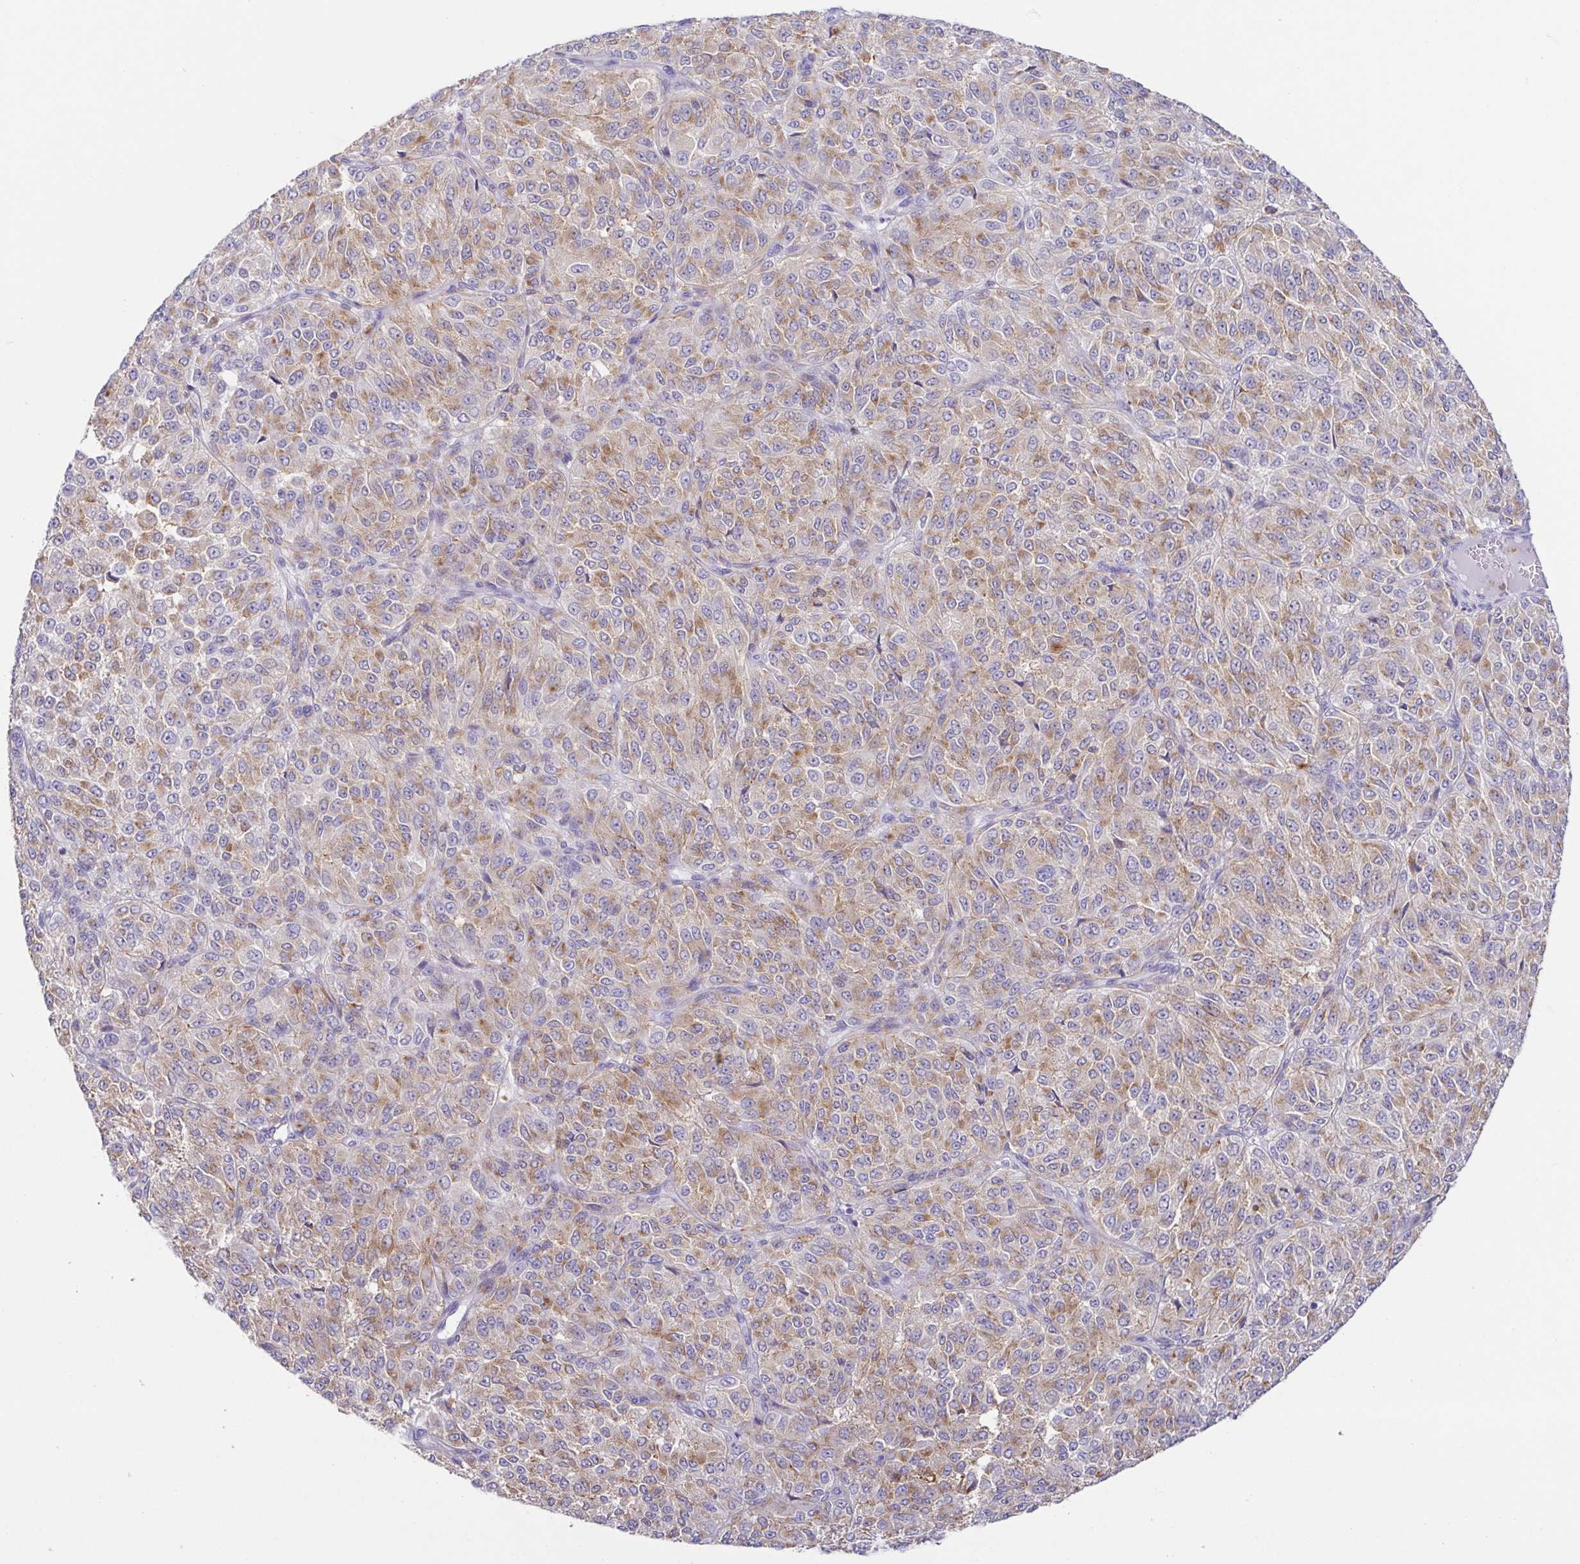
{"staining": {"intensity": "moderate", "quantity": "25%-75%", "location": "cytoplasmic/membranous"}, "tissue": "melanoma", "cell_type": "Tumor cells", "image_type": "cancer", "snomed": [{"axis": "morphology", "description": "Malignant melanoma, Metastatic site"}, {"axis": "topography", "description": "Brain"}], "caption": "Moderate cytoplasmic/membranous staining is seen in about 25%-75% of tumor cells in malignant melanoma (metastatic site).", "gene": "ATP6V1G2", "patient": {"sex": "female", "age": 56}}